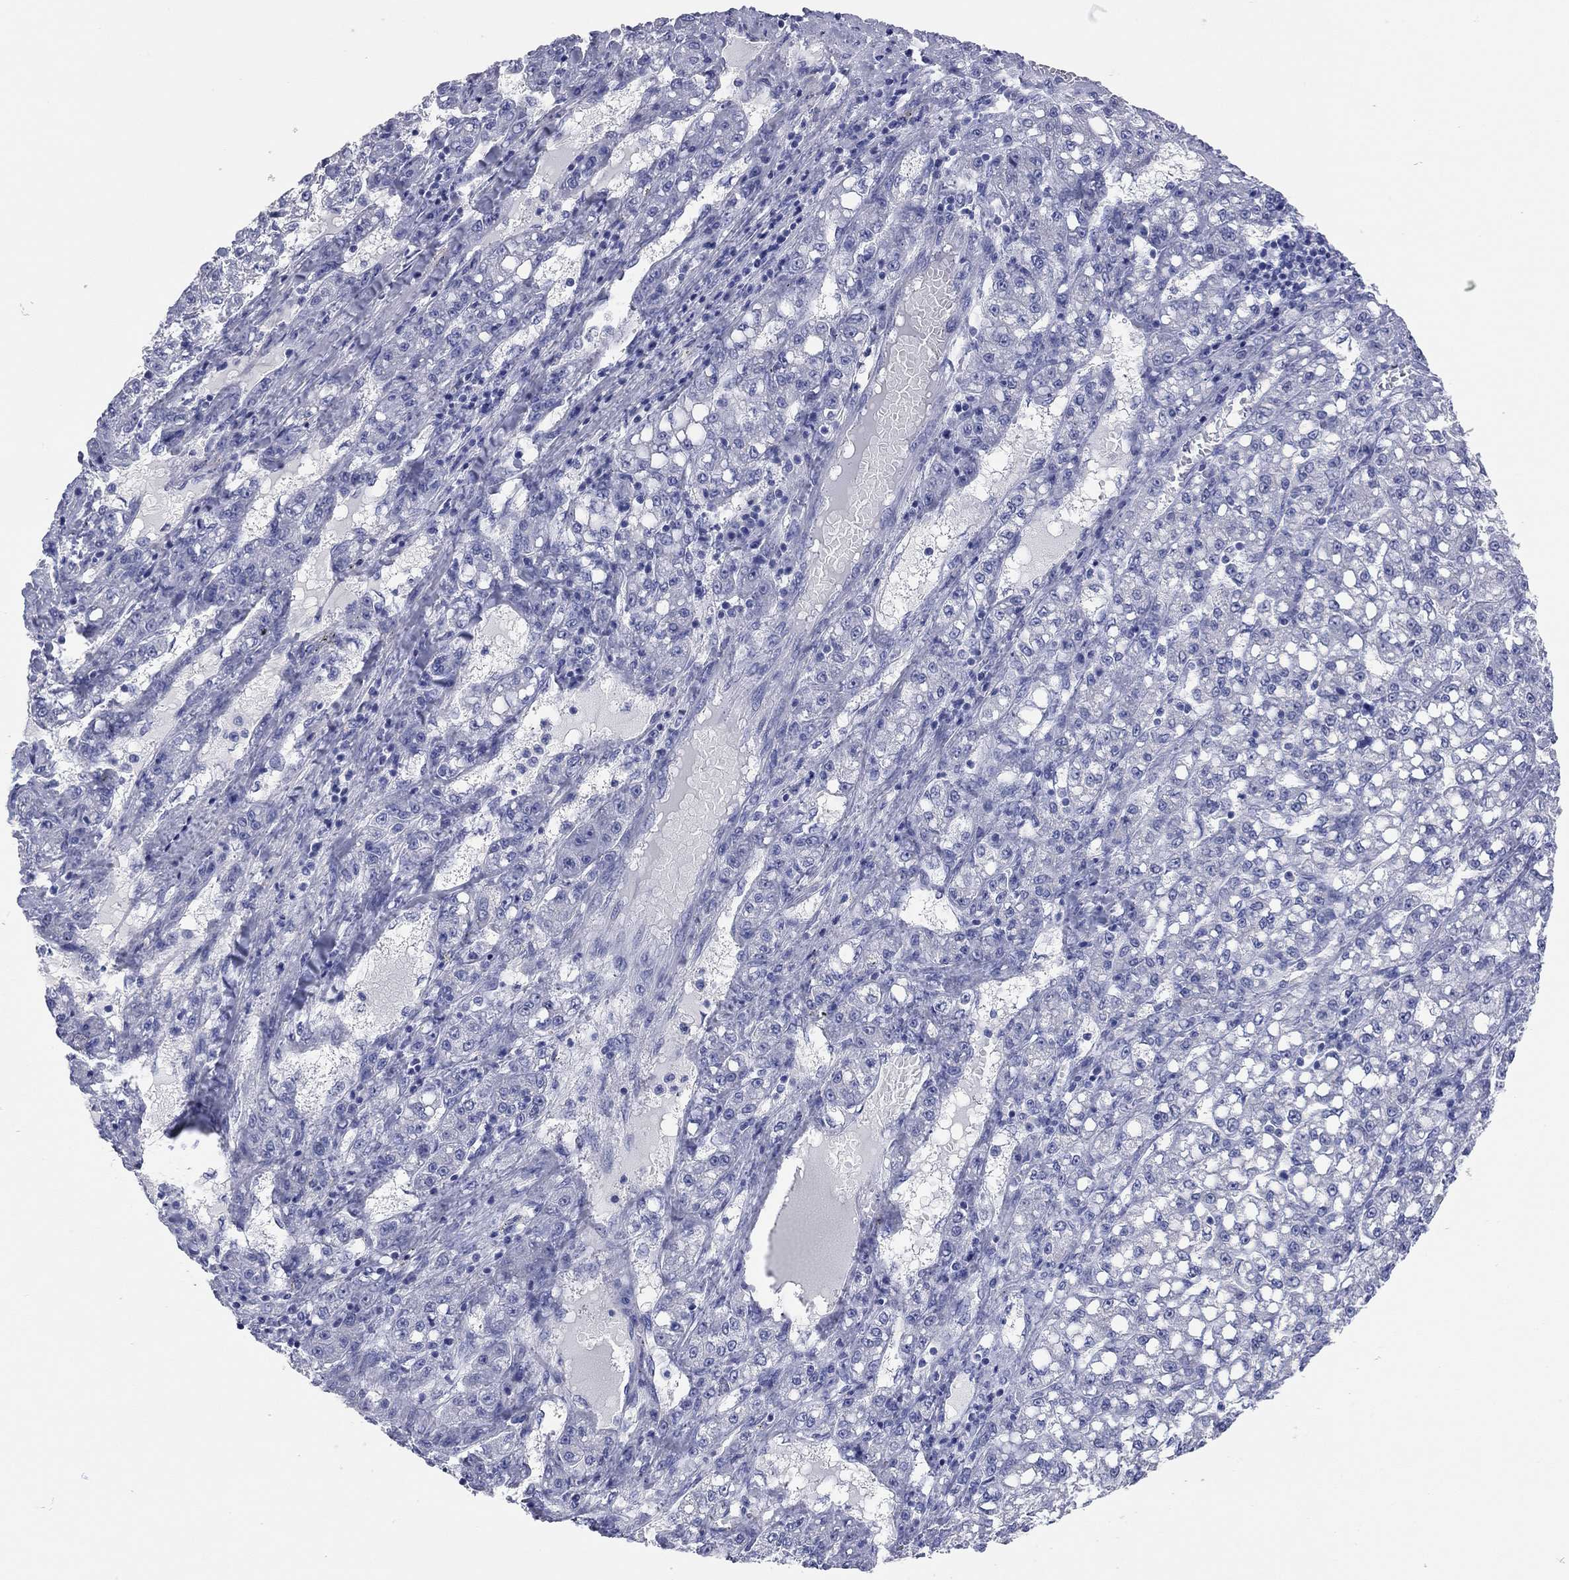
{"staining": {"intensity": "negative", "quantity": "none", "location": "none"}, "tissue": "liver cancer", "cell_type": "Tumor cells", "image_type": "cancer", "snomed": [{"axis": "morphology", "description": "Carcinoma, Hepatocellular, NOS"}, {"axis": "topography", "description": "Liver"}], "caption": "Immunohistochemistry of human hepatocellular carcinoma (liver) demonstrates no expression in tumor cells.", "gene": "TMEM221", "patient": {"sex": "female", "age": 65}}